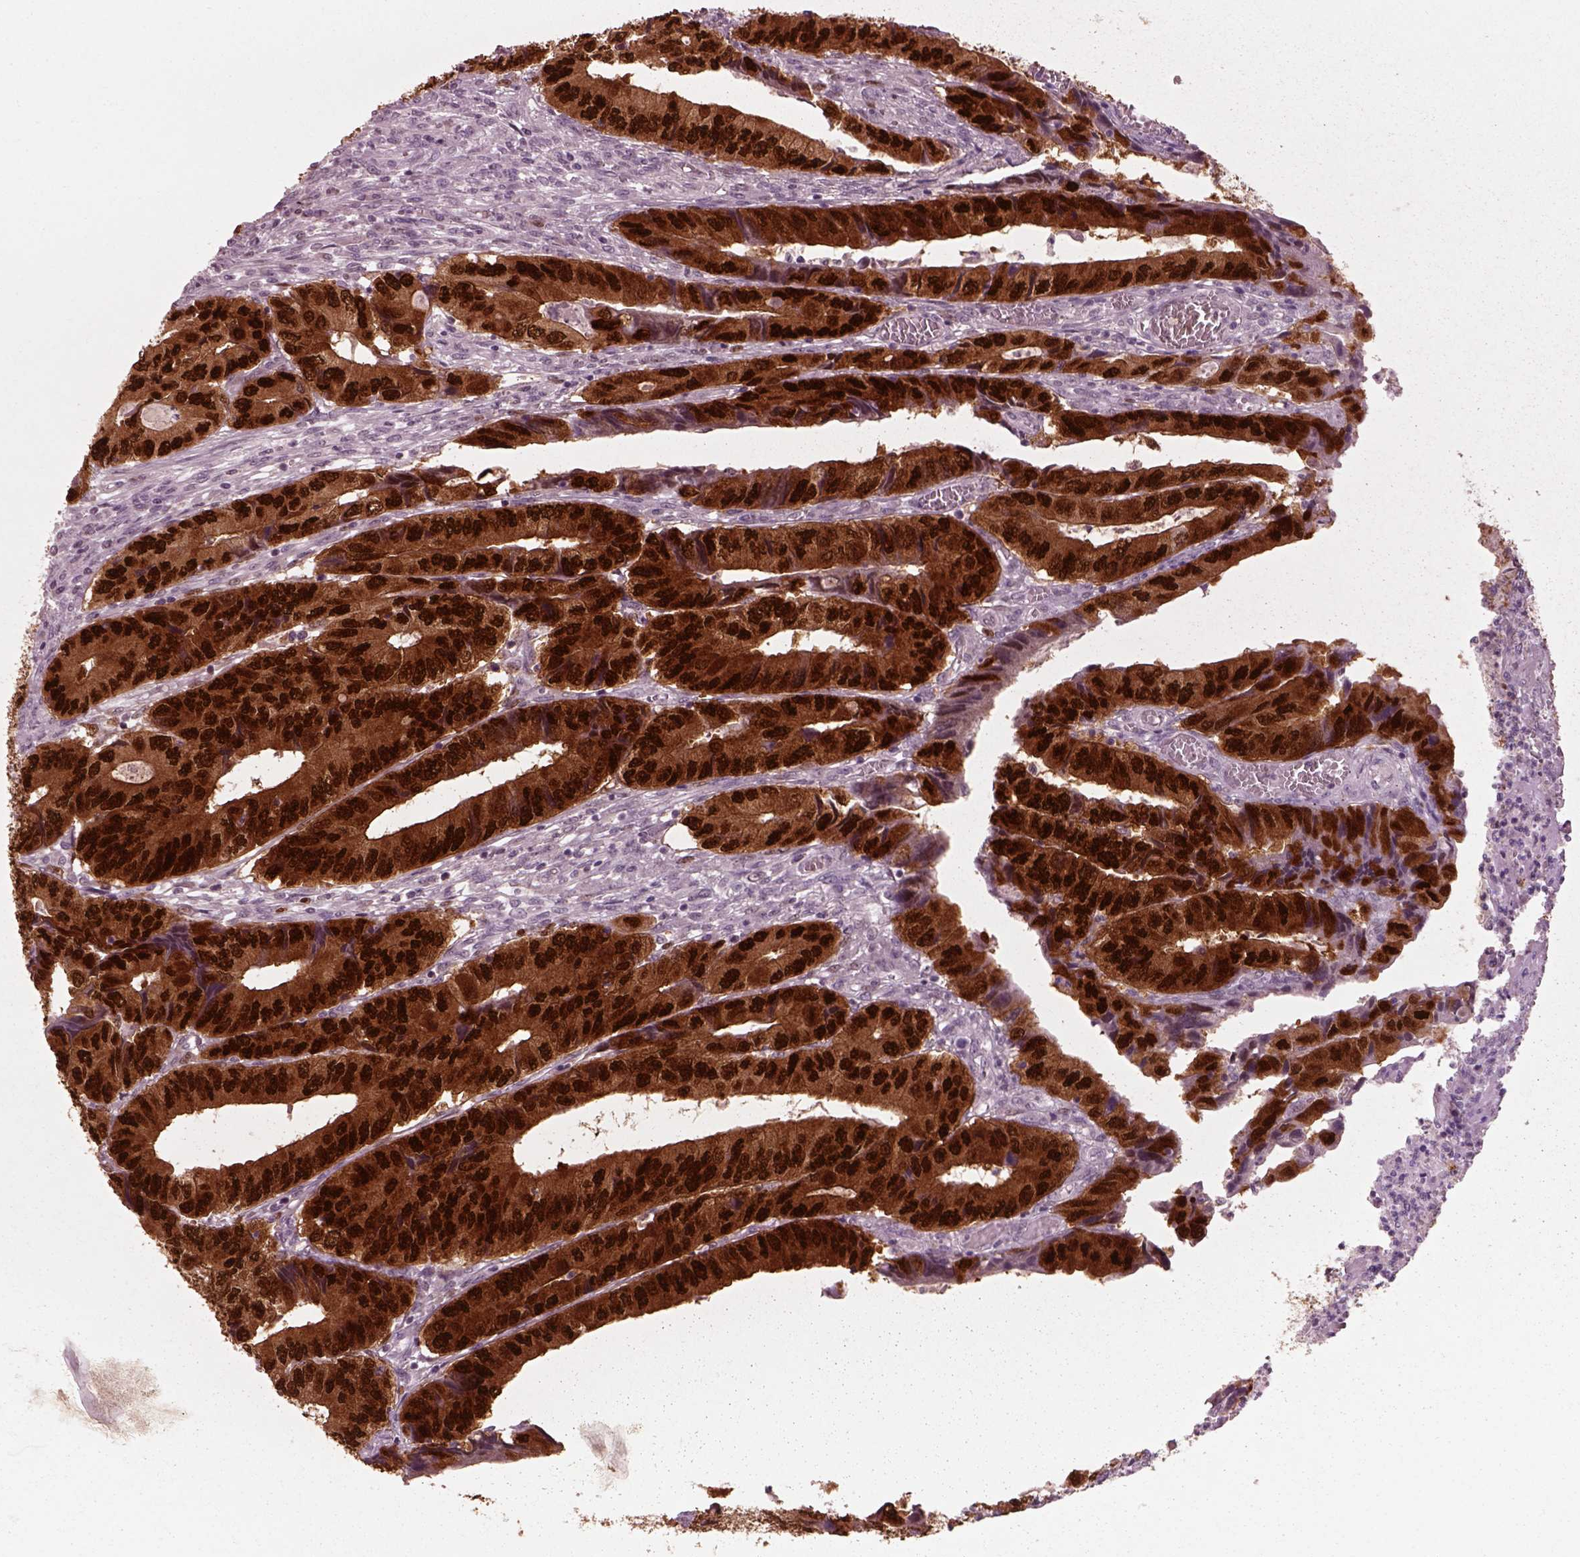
{"staining": {"intensity": "strong", "quantity": ">75%", "location": "cytoplasmic/membranous,nuclear"}, "tissue": "colorectal cancer", "cell_type": "Tumor cells", "image_type": "cancer", "snomed": [{"axis": "morphology", "description": "Adenocarcinoma, NOS"}, {"axis": "topography", "description": "Colon"}], "caption": "Adenocarcinoma (colorectal) stained with a protein marker reveals strong staining in tumor cells.", "gene": "SOX9", "patient": {"sex": "male", "age": 53}}